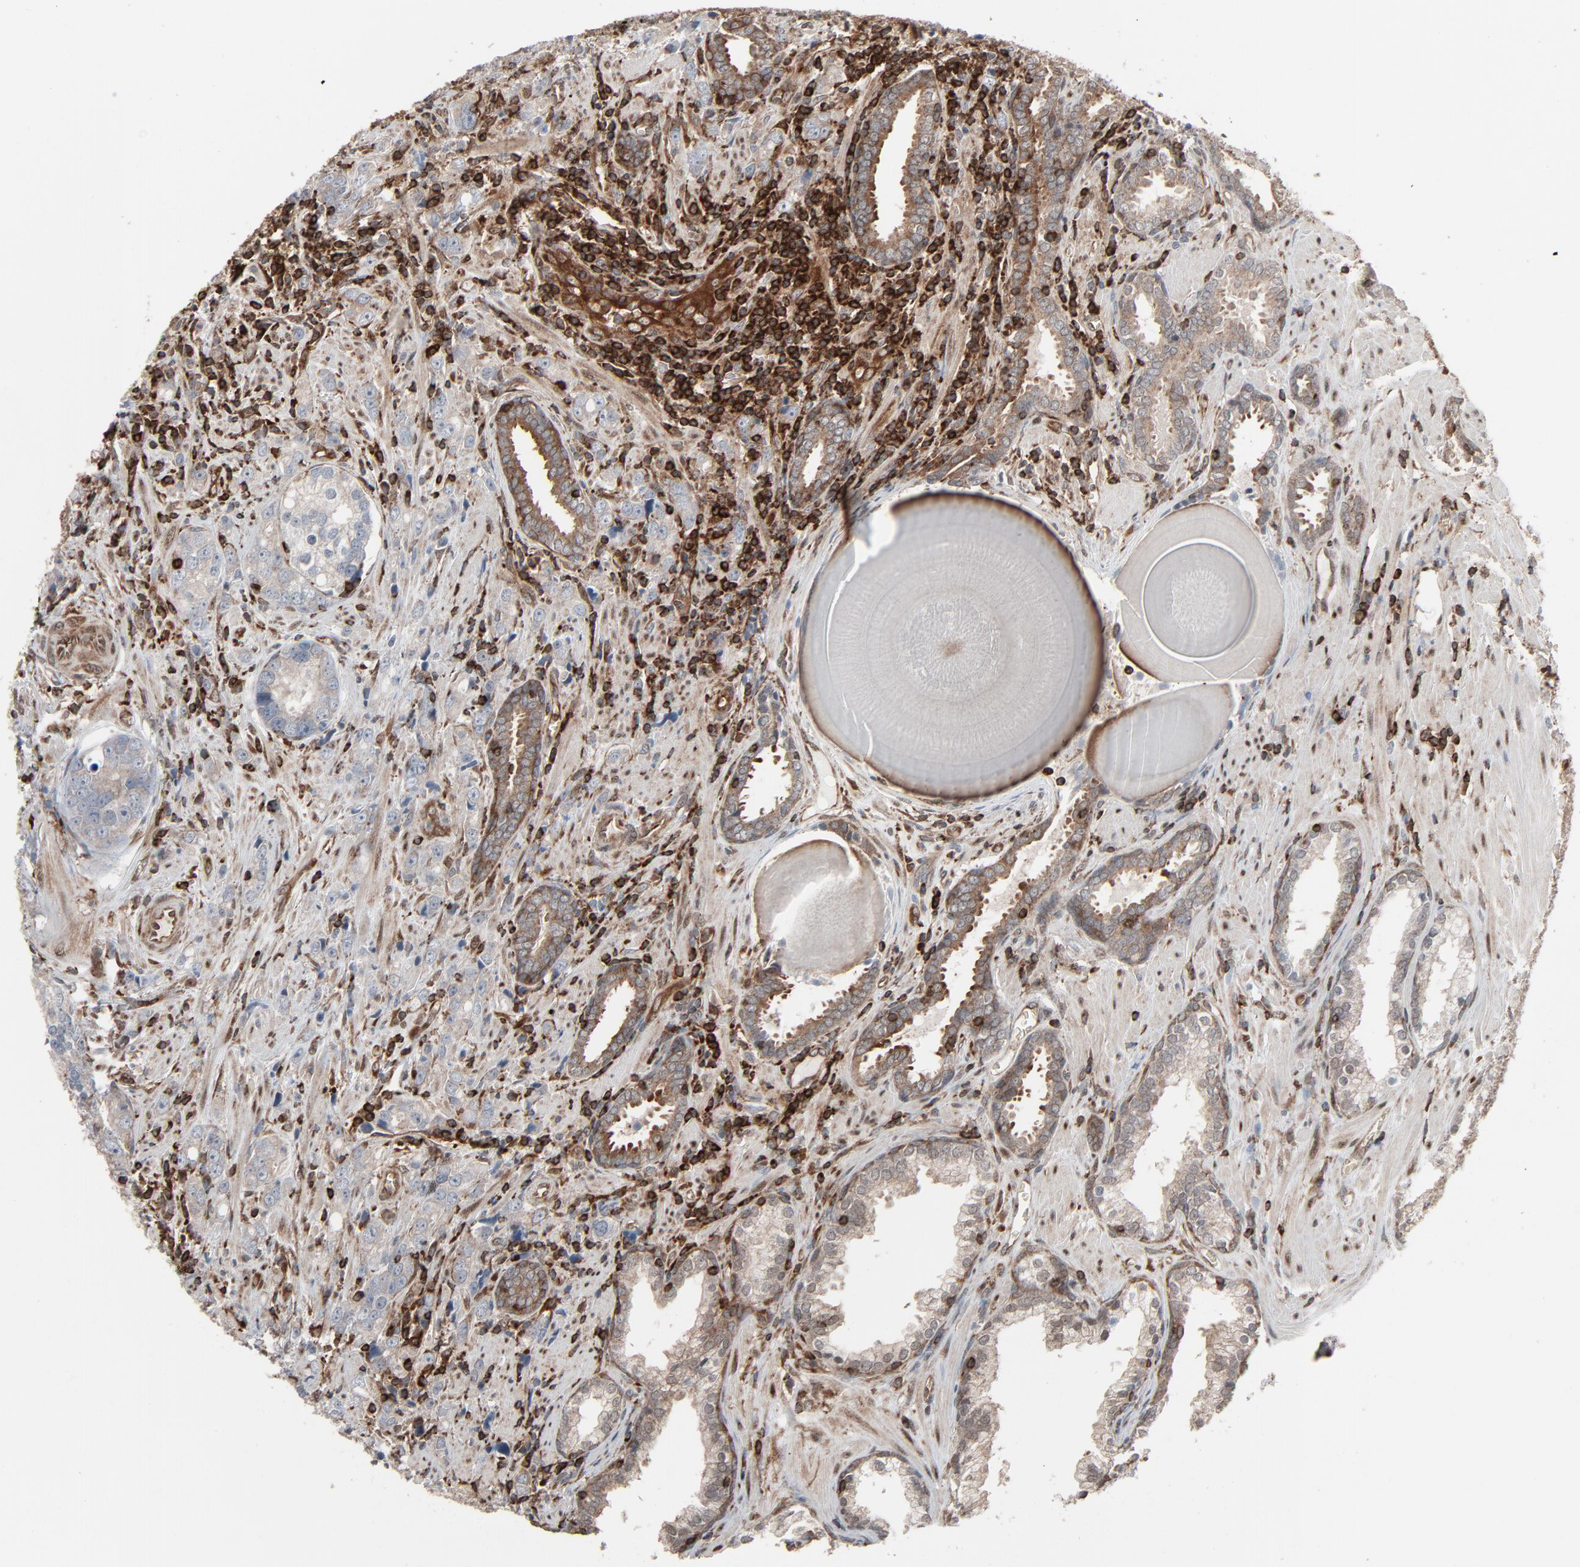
{"staining": {"intensity": "negative", "quantity": "none", "location": "none"}, "tissue": "prostate cancer", "cell_type": "Tumor cells", "image_type": "cancer", "snomed": [{"axis": "morphology", "description": "Adenocarcinoma, High grade"}, {"axis": "topography", "description": "Prostate"}], "caption": "Tumor cells show no significant protein positivity in prostate cancer.", "gene": "OPTN", "patient": {"sex": "male", "age": 71}}